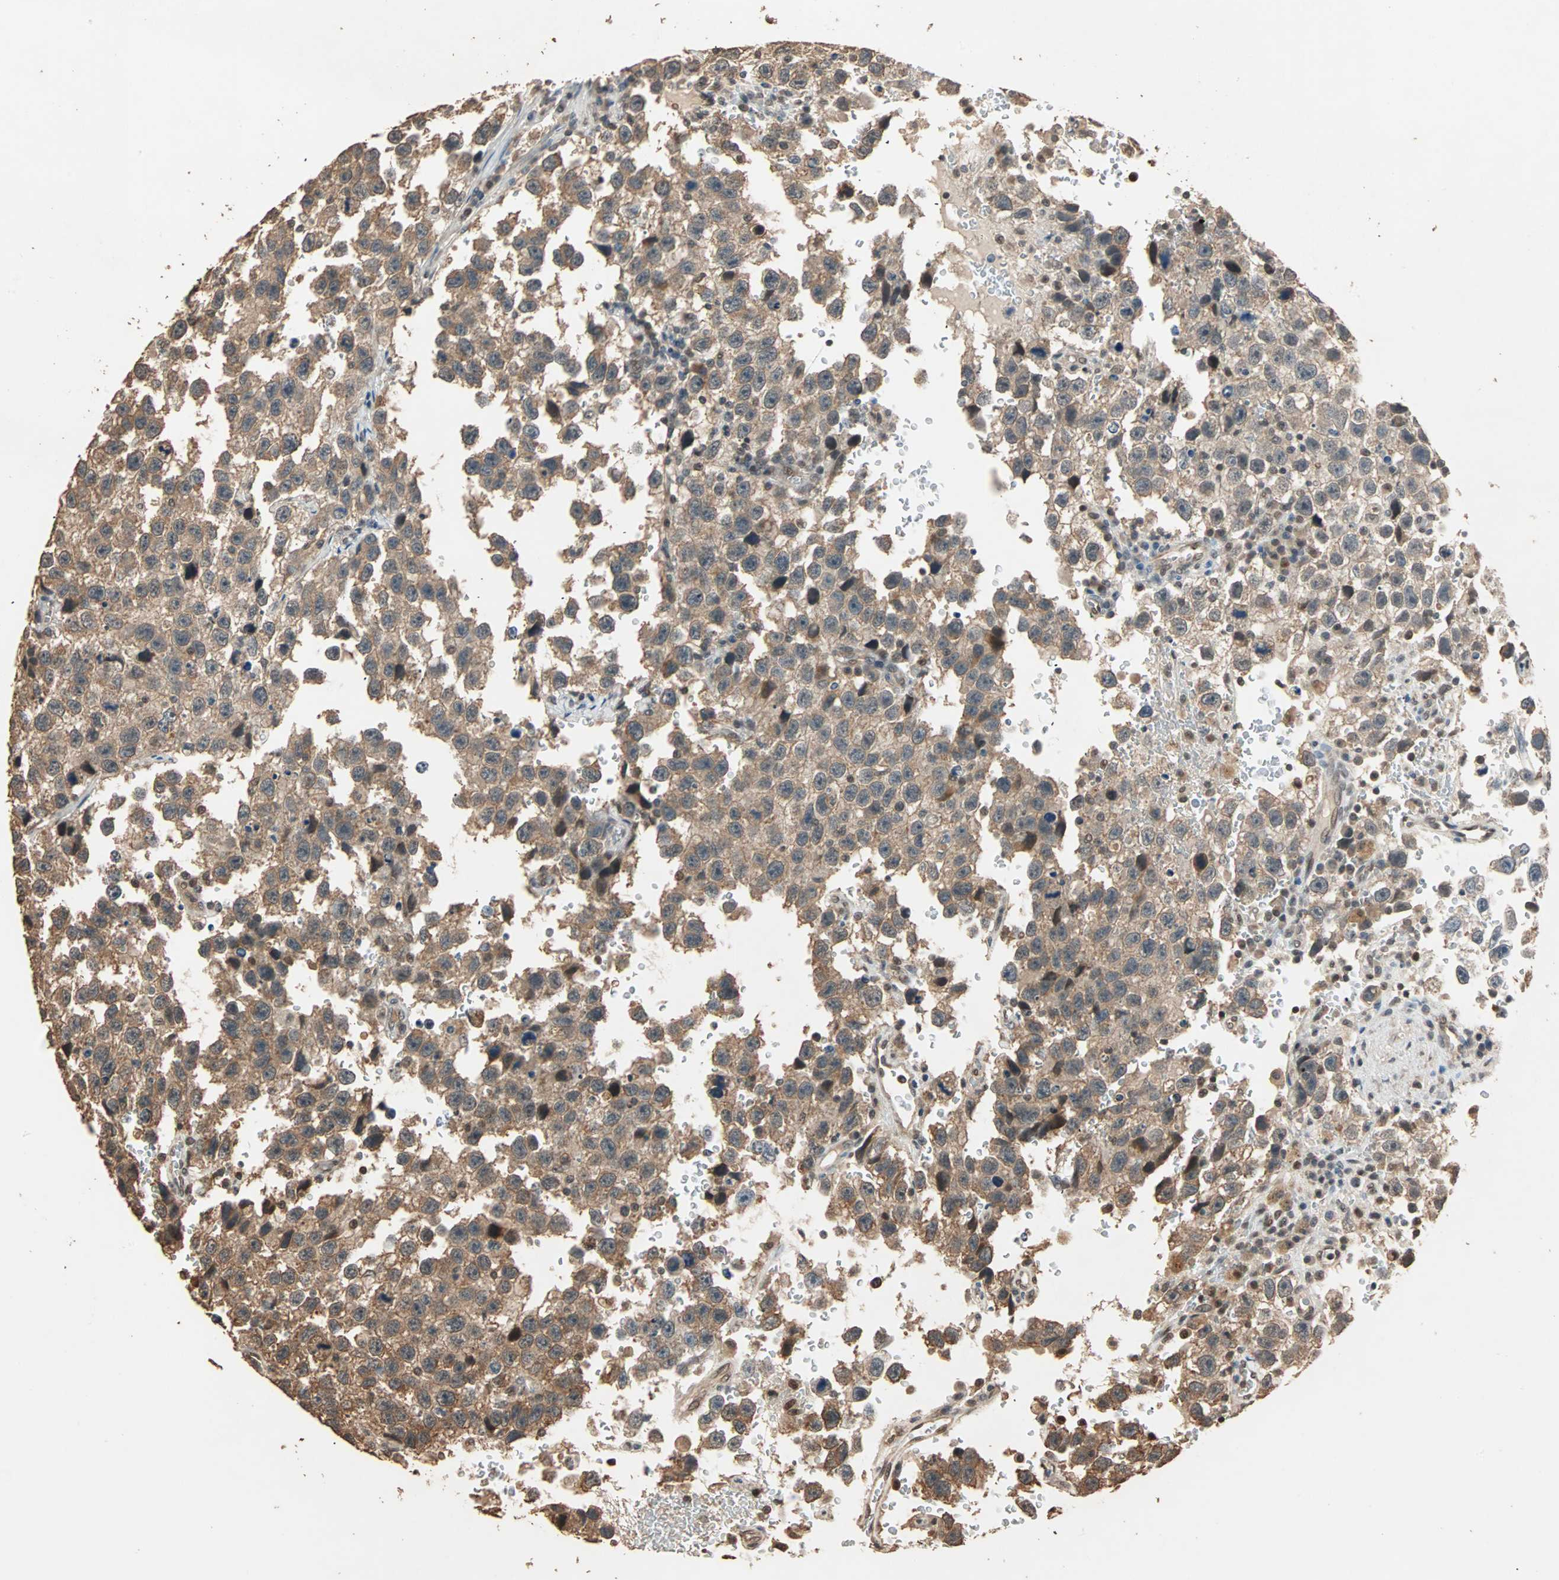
{"staining": {"intensity": "moderate", "quantity": ">75%", "location": "cytoplasmic/membranous"}, "tissue": "testis cancer", "cell_type": "Tumor cells", "image_type": "cancer", "snomed": [{"axis": "morphology", "description": "Seminoma, NOS"}, {"axis": "topography", "description": "Testis"}], "caption": "Seminoma (testis) was stained to show a protein in brown. There is medium levels of moderate cytoplasmic/membranous positivity in about >75% of tumor cells.", "gene": "ZBTB33", "patient": {"sex": "male", "age": 33}}